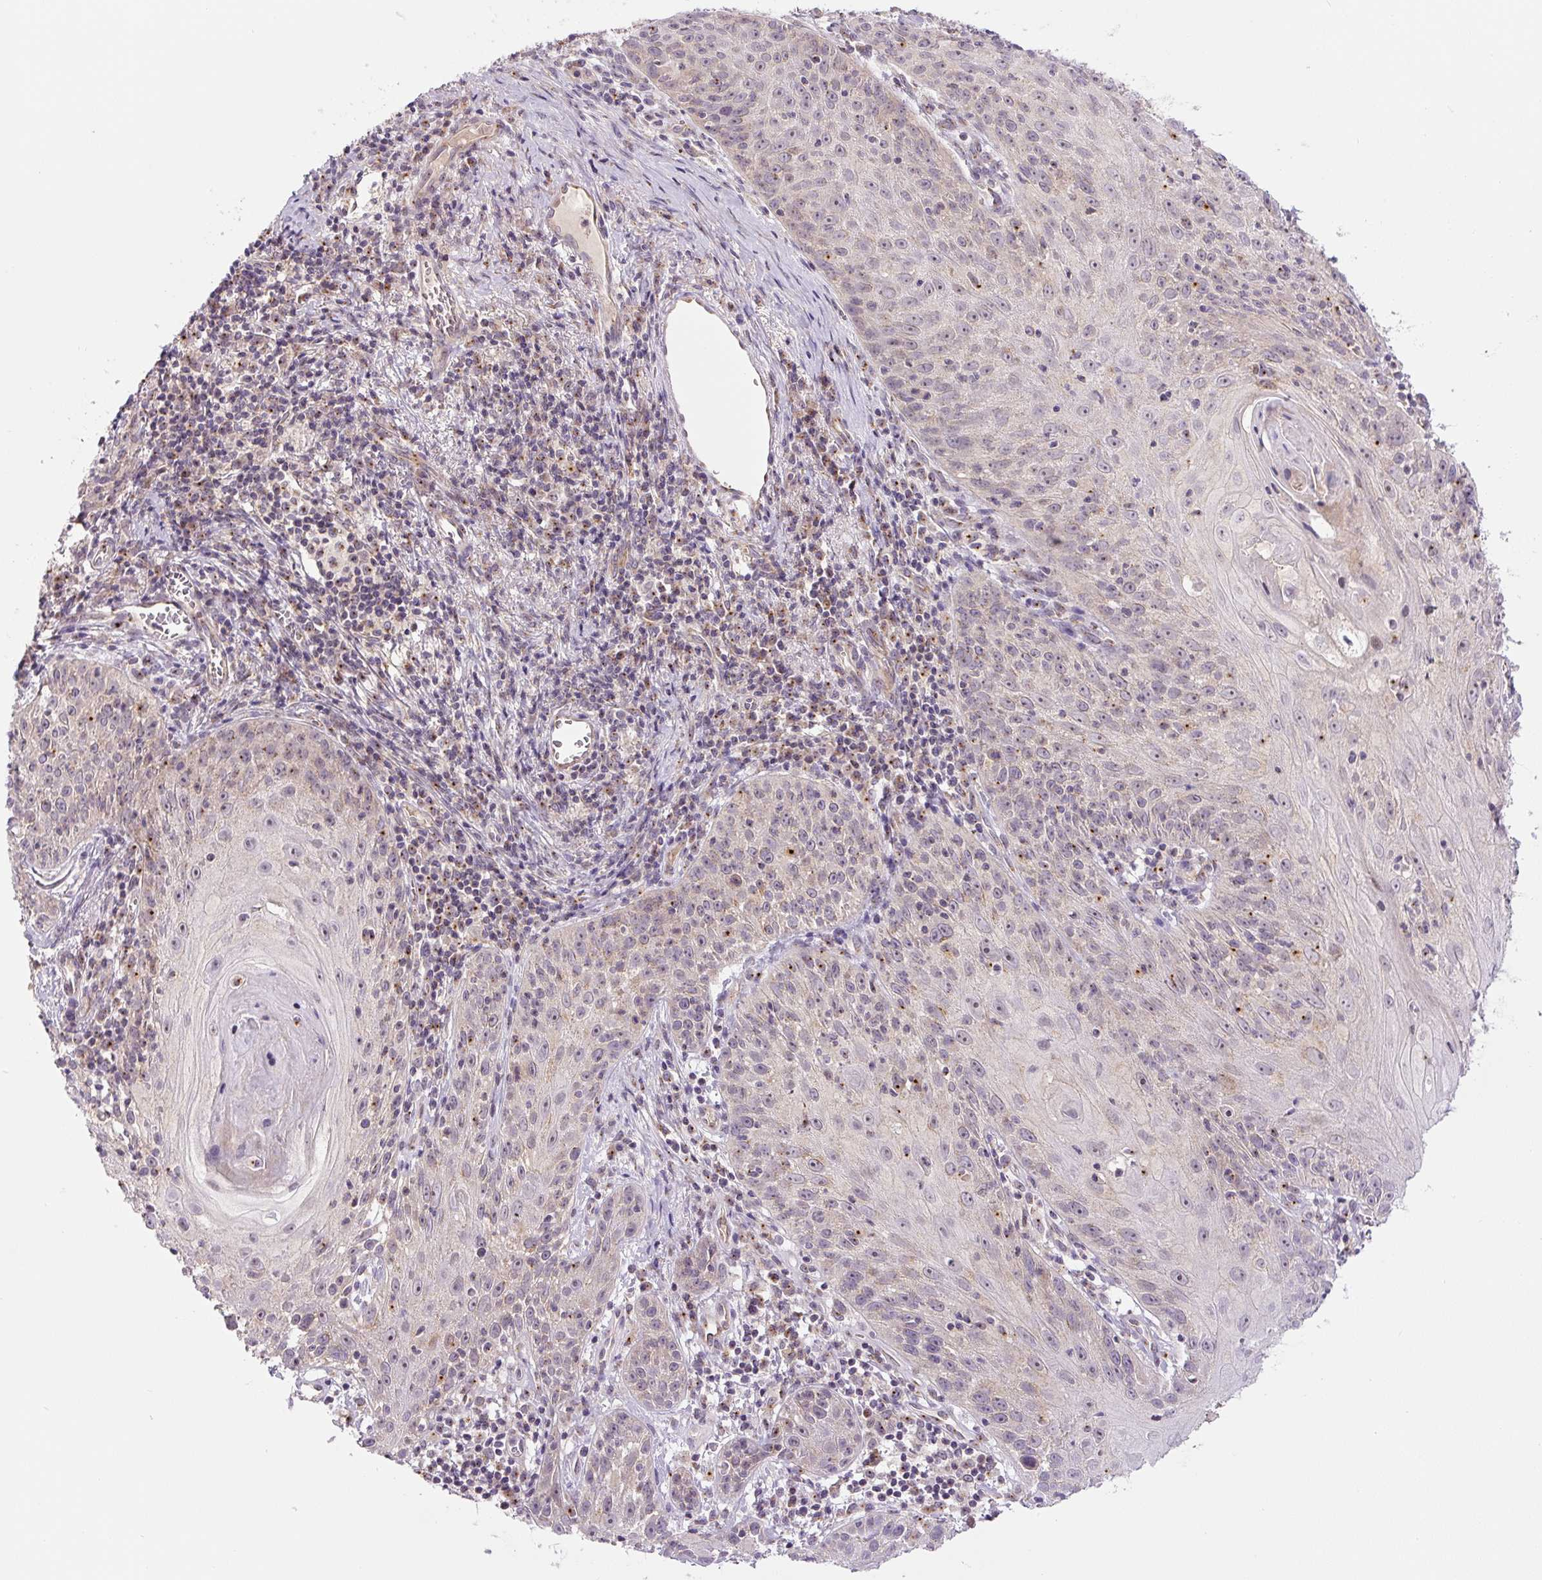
{"staining": {"intensity": "weak", "quantity": "<25%", "location": "cytoplasmic/membranous"}, "tissue": "skin cancer", "cell_type": "Tumor cells", "image_type": "cancer", "snomed": [{"axis": "morphology", "description": "Squamous cell carcinoma, NOS"}, {"axis": "topography", "description": "Skin"}, {"axis": "topography", "description": "Vulva"}], "caption": "Tumor cells are negative for brown protein staining in squamous cell carcinoma (skin).", "gene": "PCM1", "patient": {"sex": "female", "age": 76}}